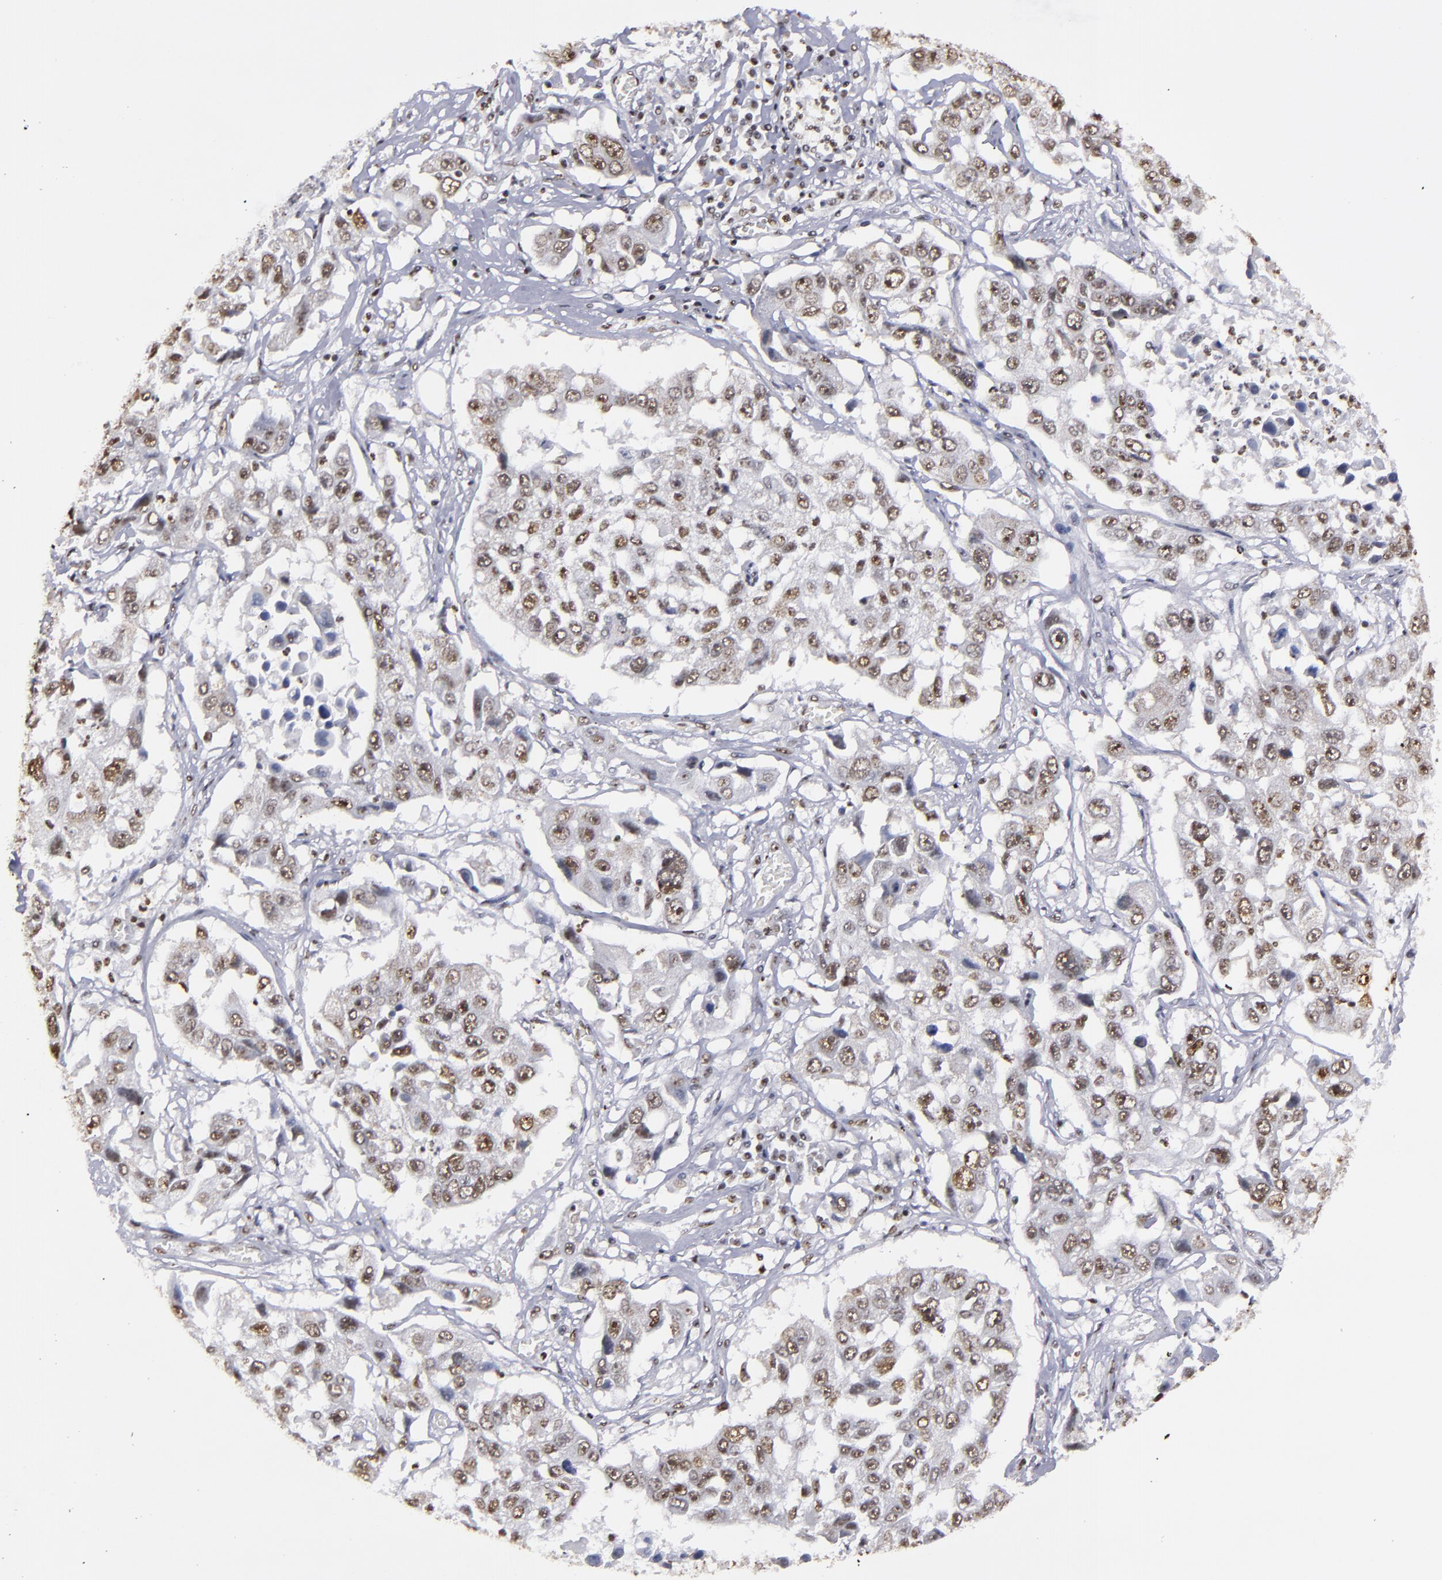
{"staining": {"intensity": "weak", "quantity": "25%-75%", "location": "nuclear"}, "tissue": "lung cancer", "cell_type": "Tumor cells", "image_type": "cancer", "snomed": [{"axis": "morphology", "description": "Squamous cell carcinoma, NOS"}, {"axis": "topography", "description": "Lung"}], "caption": "IHC of lung squamous cell carcinoma demonstrates low levels of weak nuclear staining in about 25%-75% of tumor cells. The staining was performed using DAB (3,3'-diaminobenzidine), with brown indicating positive protein expression. Nuclei are stained blue with hematoxylin.", "gene": "HNRNPA2B1", "patient": {"sex": "male", "age": 71}}